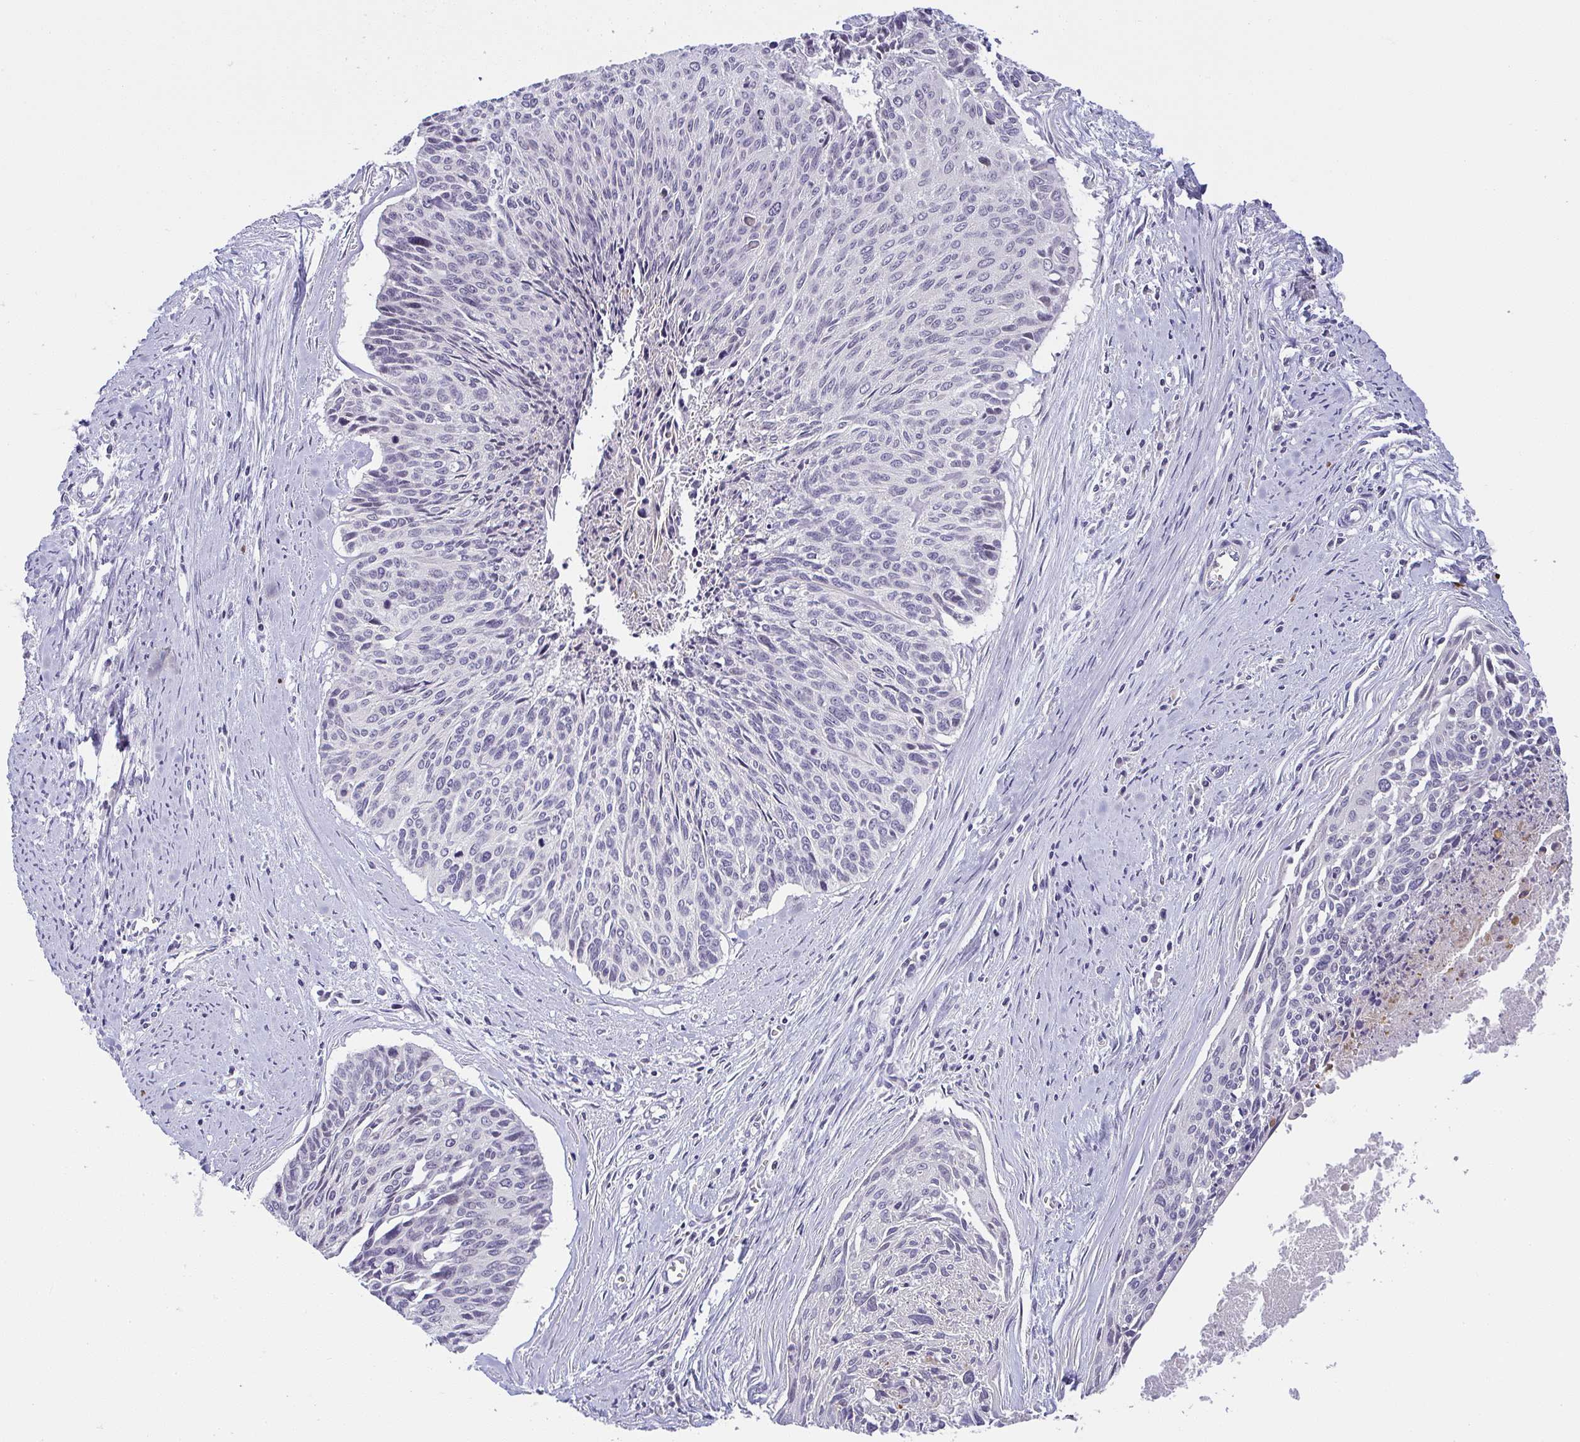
{"staining": {"intensity": "negative", "quantity": "none", "location": "none"}, "tissue": "cervical cancer", "cell_type": "Tumor cells", "image_type": "cancer", "snomed": [{"axis": "morphology", "description": "Squamous cell carcinoma, NOS"}, {"axis": "topography", "description": "Cervix"}], "caption": "Immunohistochemical staining of human cervical cancer demonstrates no significant expression in tumor cells.", "gene": "CACNA1S", "patient": {"sex": "female", "age": 55}}